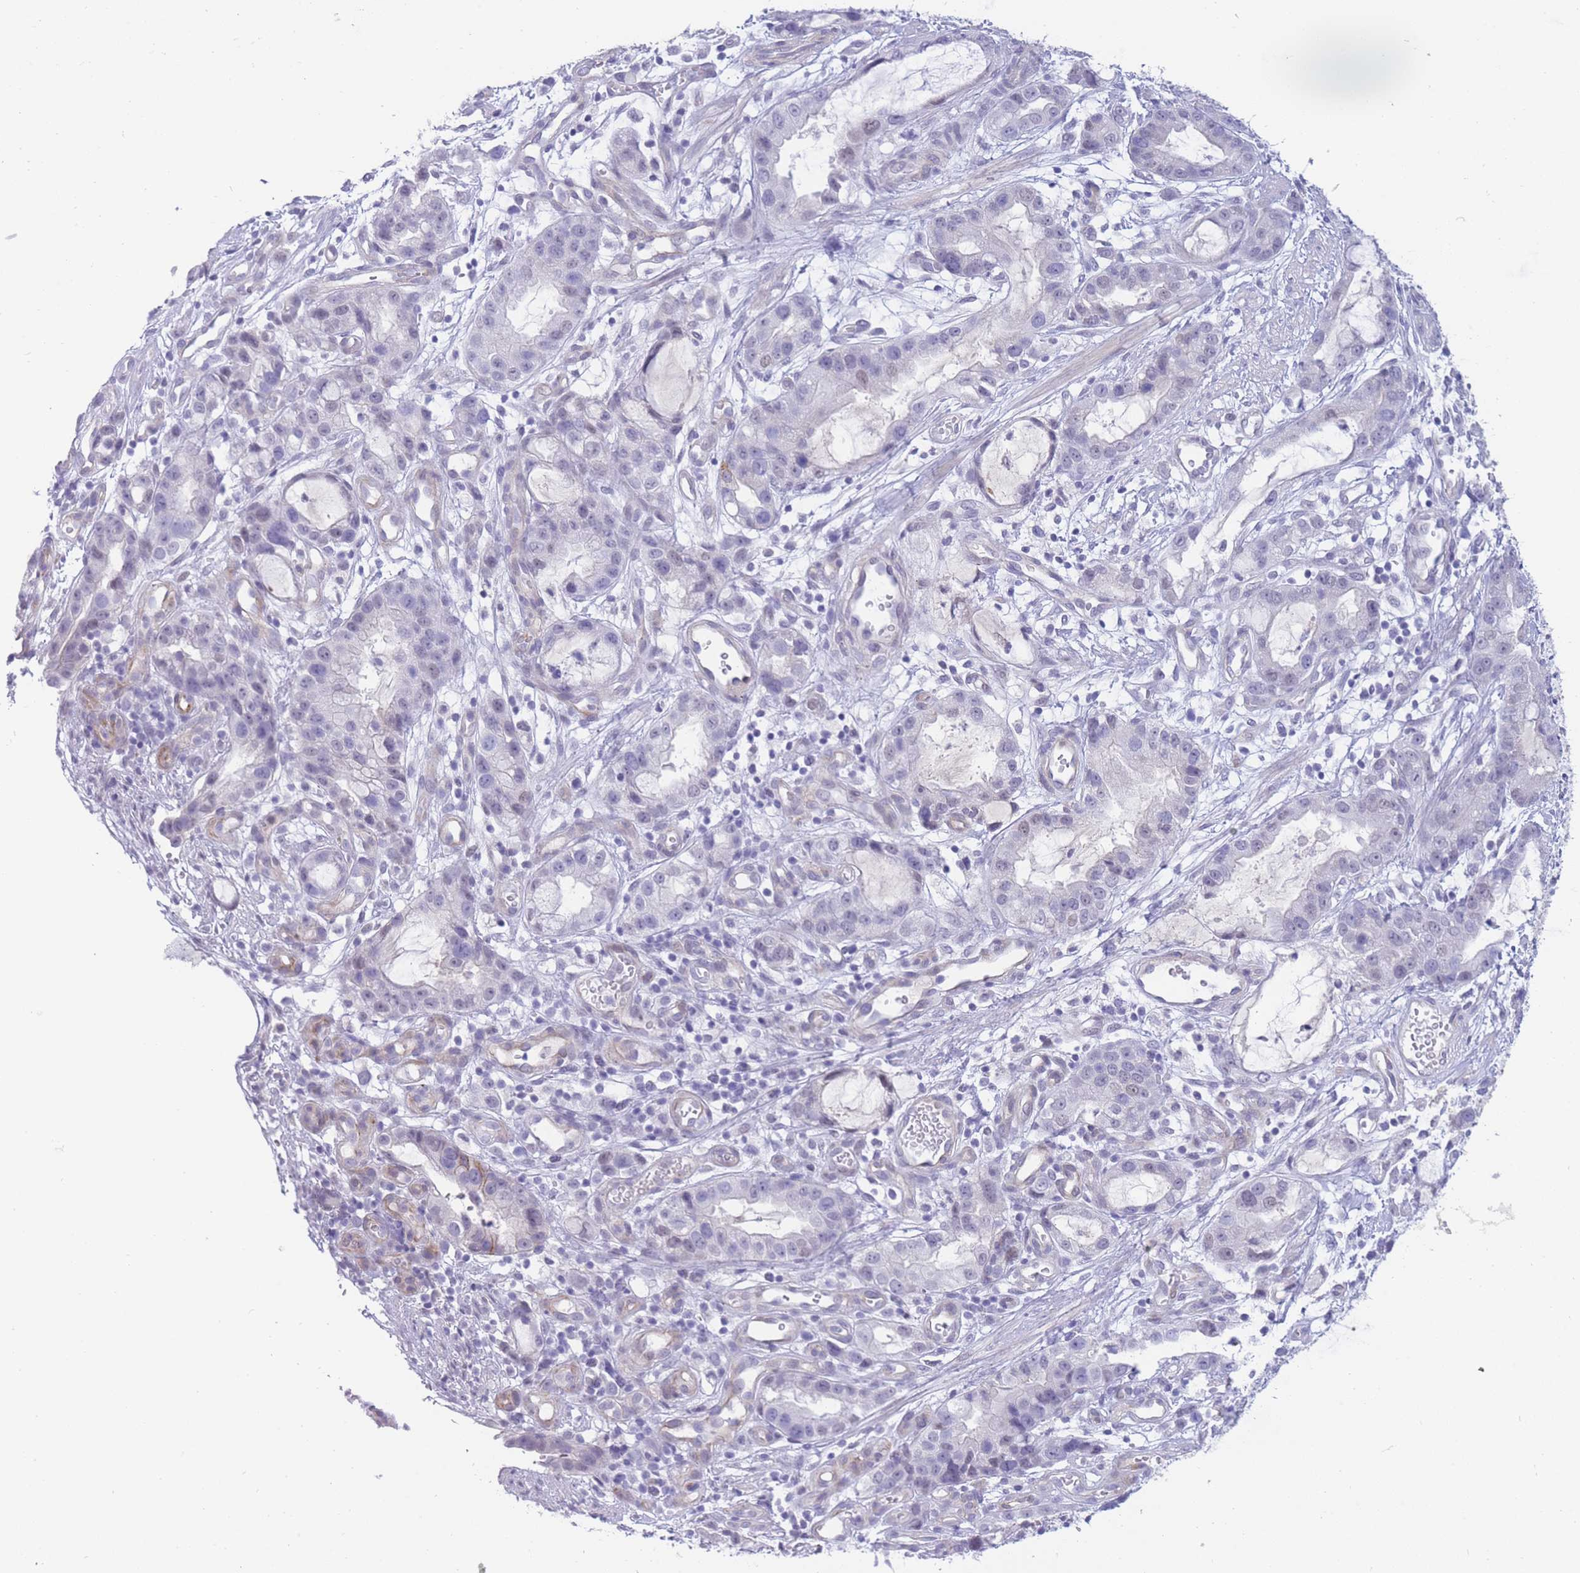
{"staining": {"intensity": "negative", "quantity": "none", "location": "none"}, "tissue": "stomach cancer", "cell_type": "Tumor cells", "image_type": "cancer", "snomed": [{"axis": "morphology", "description": "Adenocarcinoma, NOS"}, {"axis": "topography", "description": "Stomach"}], "caption": "Tumor cells show no significant protein expression in adenocarcinoma (stomach).", "gene": "PRR23B", "patient": {"sex": "male", "age": 55}}